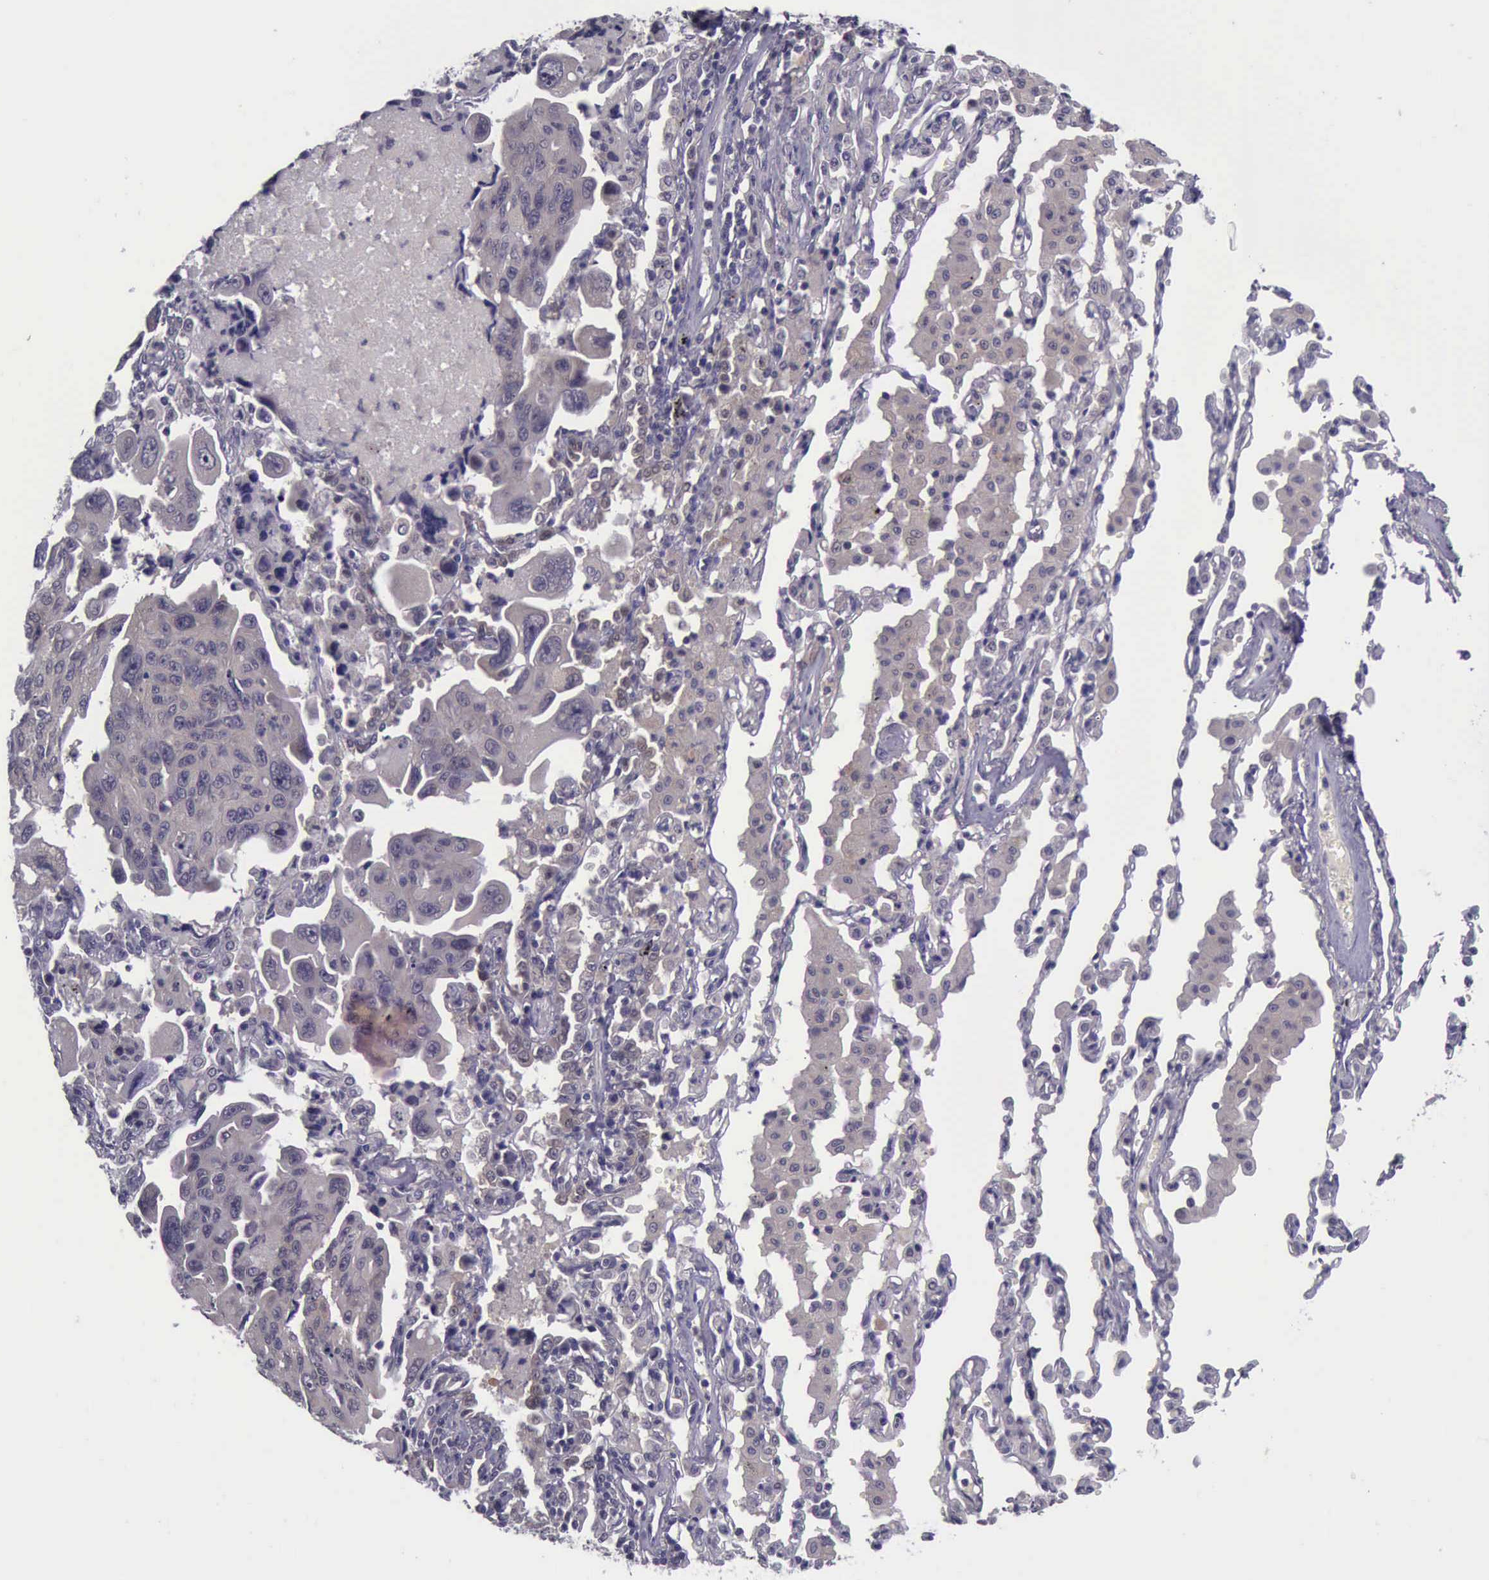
{"staining": {"intensity": "weak", "quantity": ">75%", "location": "cytoplasmic/membranous"}, "tissue": "lung cancer", "cell_type": "Tumor cells", "image_type": "cancer", "snomed": [{"axis": "morphology", "description": "Adenocarcinoma, NOS"}, {"axis": "topography", "description": "Lung"}], "caption": "Tumor cells demonstrate low levels of weak cytoplasmic/membranous expression in about >75% of cells in human lung adenocarcinoma.", "gene": "ARNT2", "patient": {"sex": "male", "age": 64}}